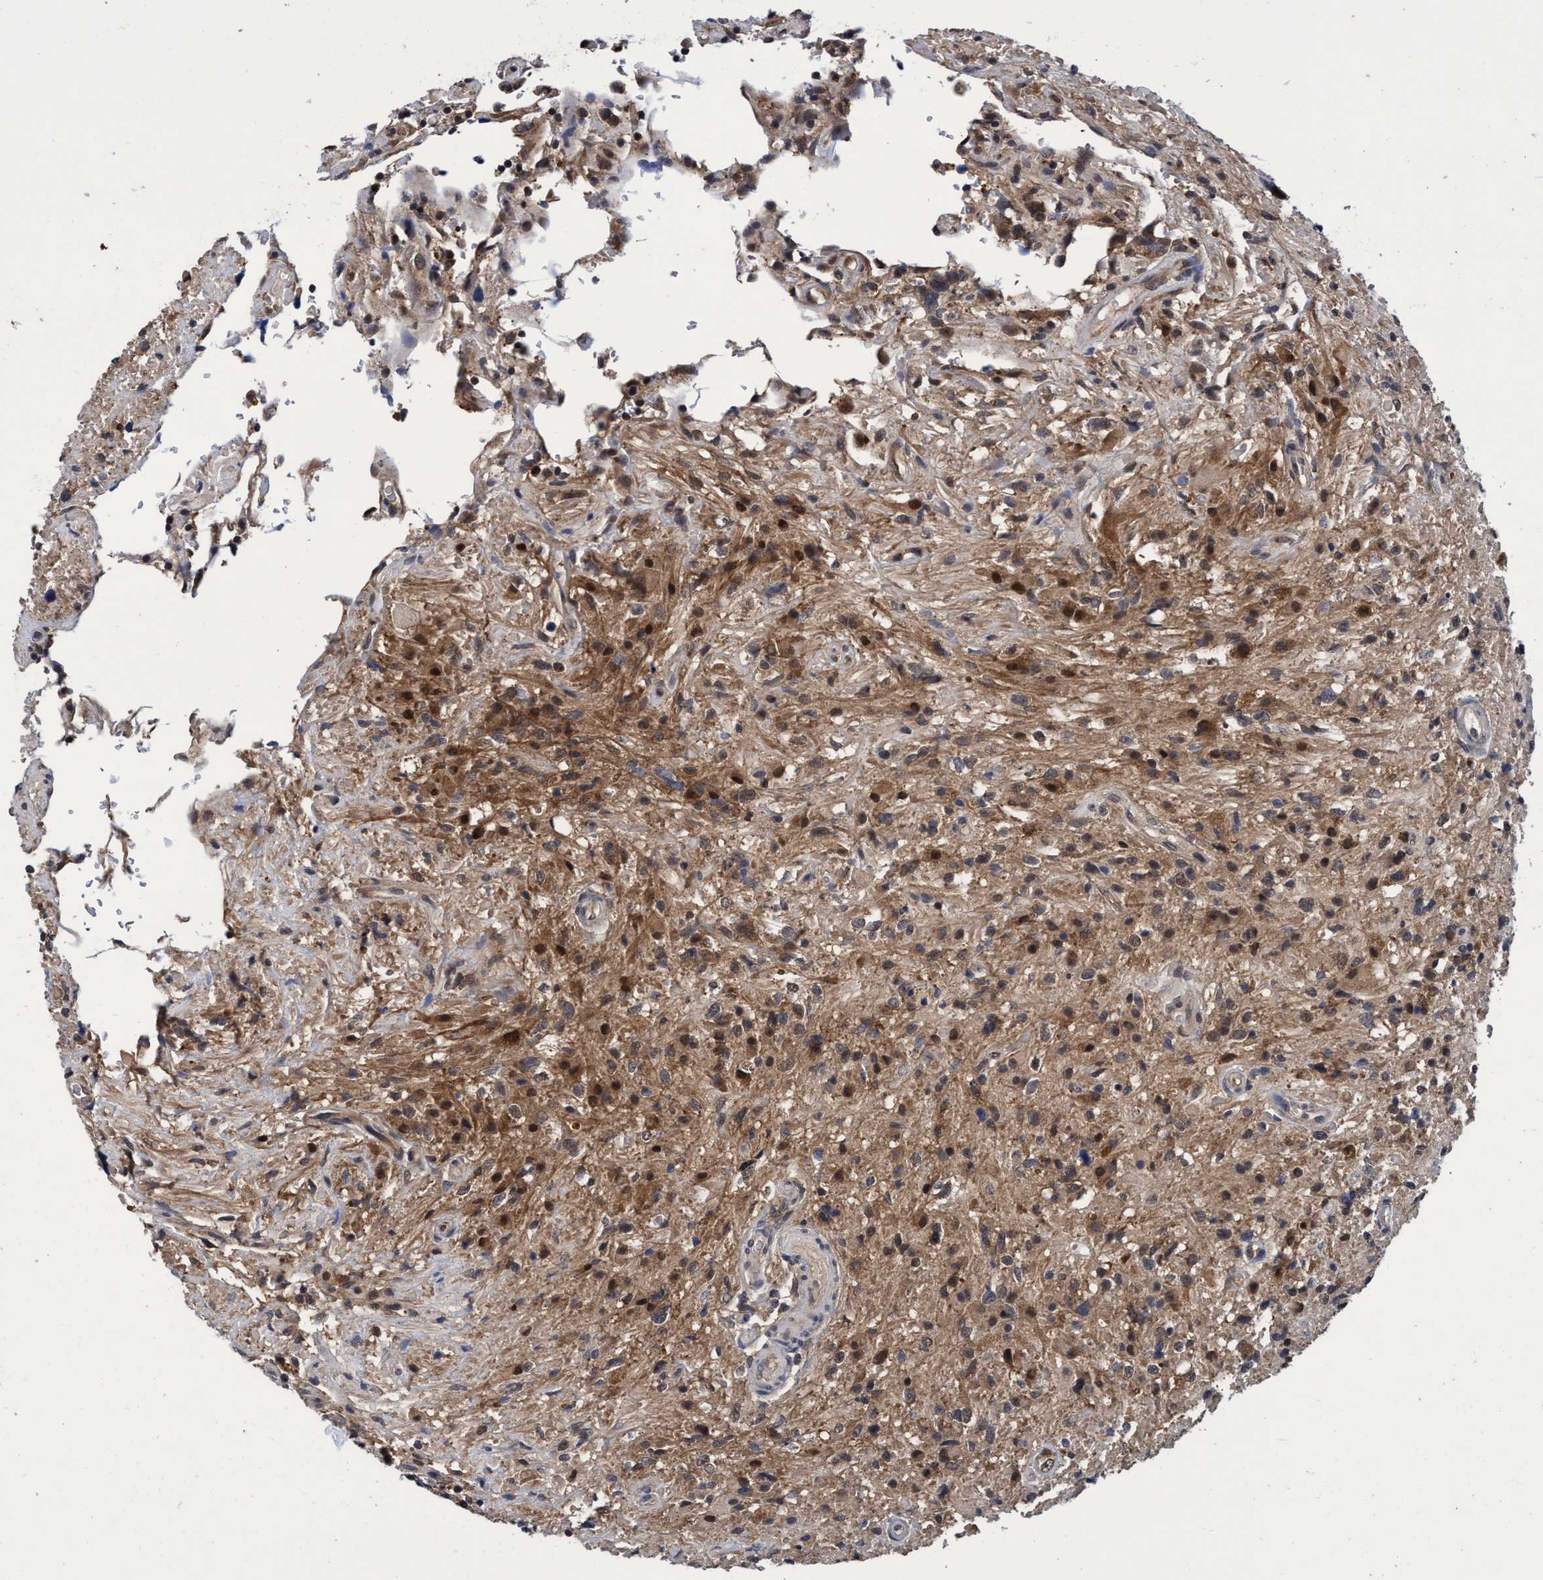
{"staining": {"intensity": "moderate", "quantity": ">75%", "location": "cytoplasmic/membranous"}, "tissue": "glioma", "cell_type": "Tumor cells", "image_type": "cancer", "snomed": [{"axis": "morphology", "description": "Glioma, malignant, High grade"}, {"axis": "topography", "description": "Brain"}], "caption": "Immunohistochemistry (IHC) of glioma reveals medium levels of moderate cytoplasmic/membranous positivity in approximately >75% of tumor cells.", "gene": "PSMD12", "patient": {"sex": "male", "age": 33}}